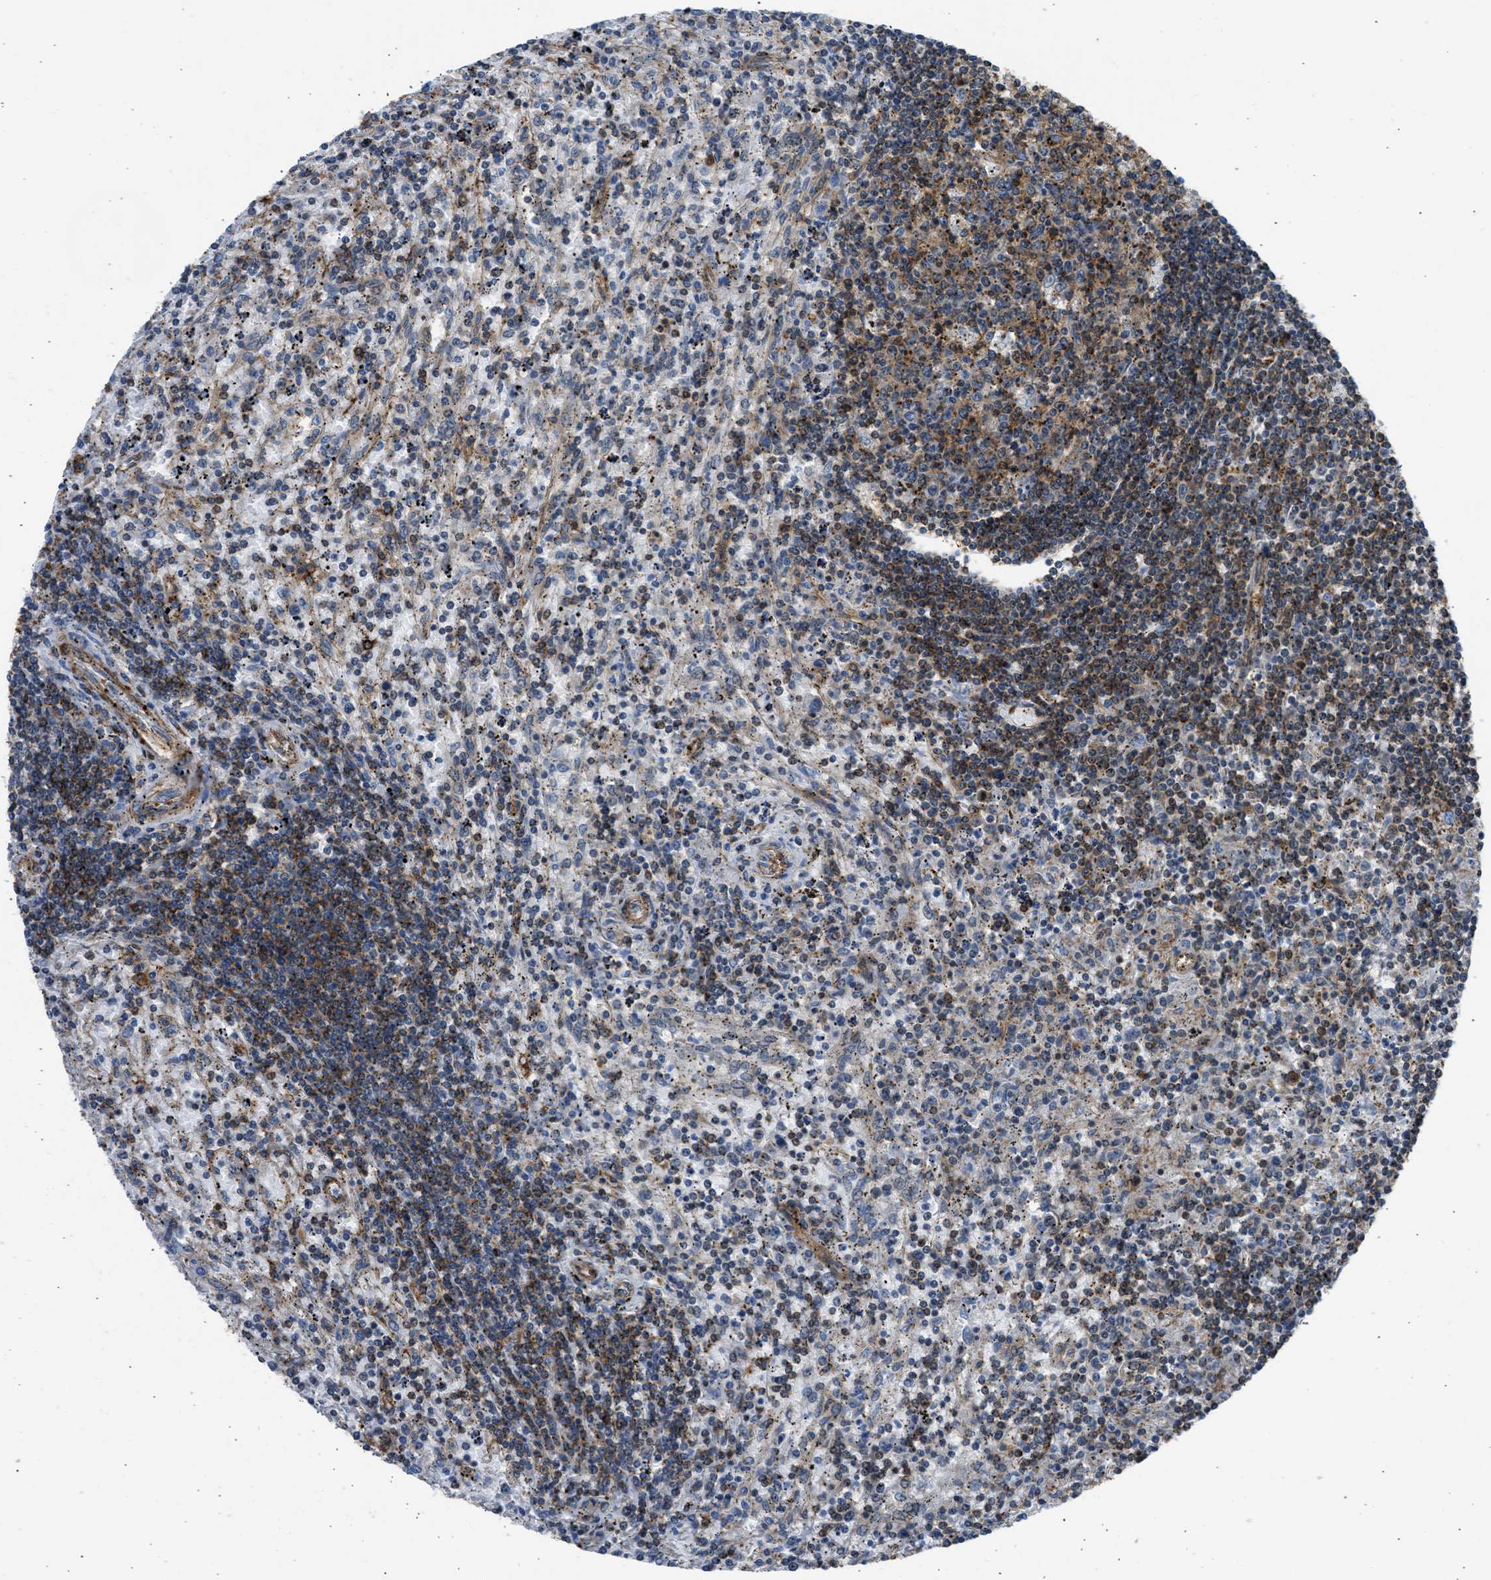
{"staining": {"intensity": "moderate", "quantity": "<25%", "location": "cytoplasmic/membranous"}, "tissue": "lymphoma", "cell_type": "Tumor cells", "image_type": "cancer", "snomed": [{"axis": "morphology", "description": "Malignant lymphoma, non-Hodgkin's type, Low grade"}, {"axis": "topography", "description": "Spleen"}], "caption": "IHC of human lymphoma demonstrates low levels of moderate cytoplasmic/membranous staining in about <25% of tumor cells.", "gene": "SEPTIN2", "patient": {"sex": "male", "age": 76}}